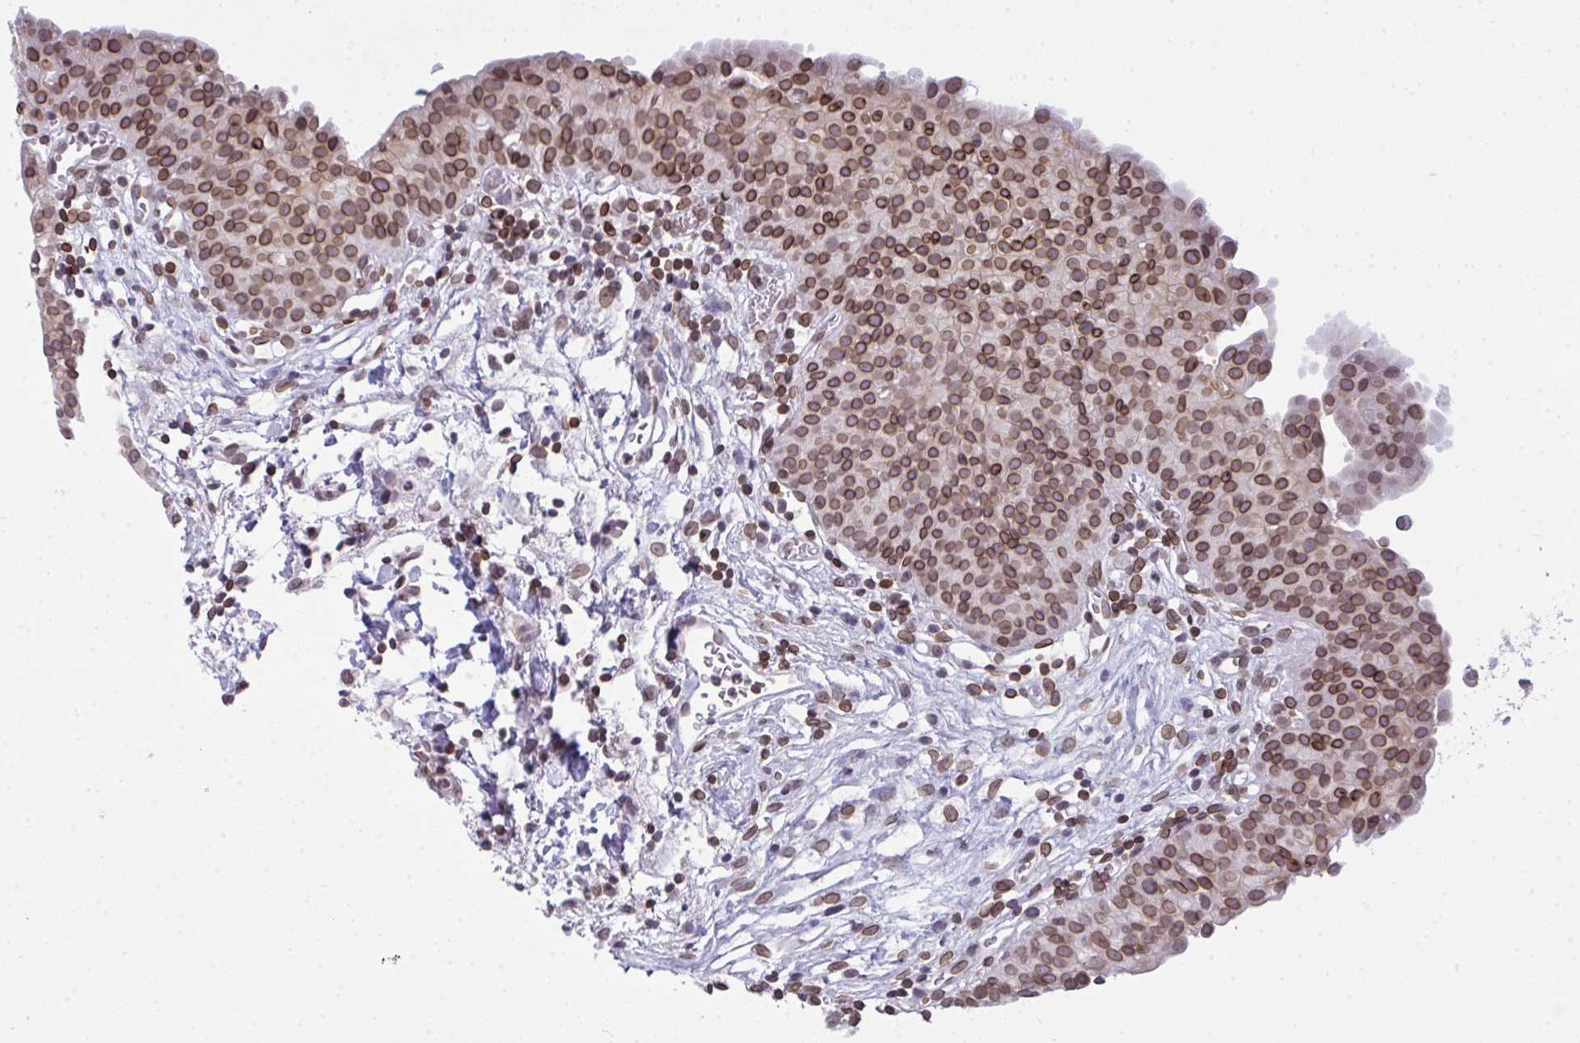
{"staining": {"intensity": "moderate", "quantity": ">75%", "location": "cytoplasmic/membranous,nuclear"}, "tissue": "urinary bladder", "cell_type": "Urothelial cells", "image_type": "normal", "snomed": [{"axis": "morphology", "description": "Normal tissue, NOS"}, {"axis": "morphology", "description": "Inflammation, NOS"}, {"axis": "topography", "description": "Urinary bladder"}], "caption": "Protein staining demonstrates moderate cytoplasmic/membranous,nuclear positivity in approximately >75% of urothelial cells in benign urinary bladder.", "gene": "LMNB2", "patient": {"sex": "male", "age": 57}}